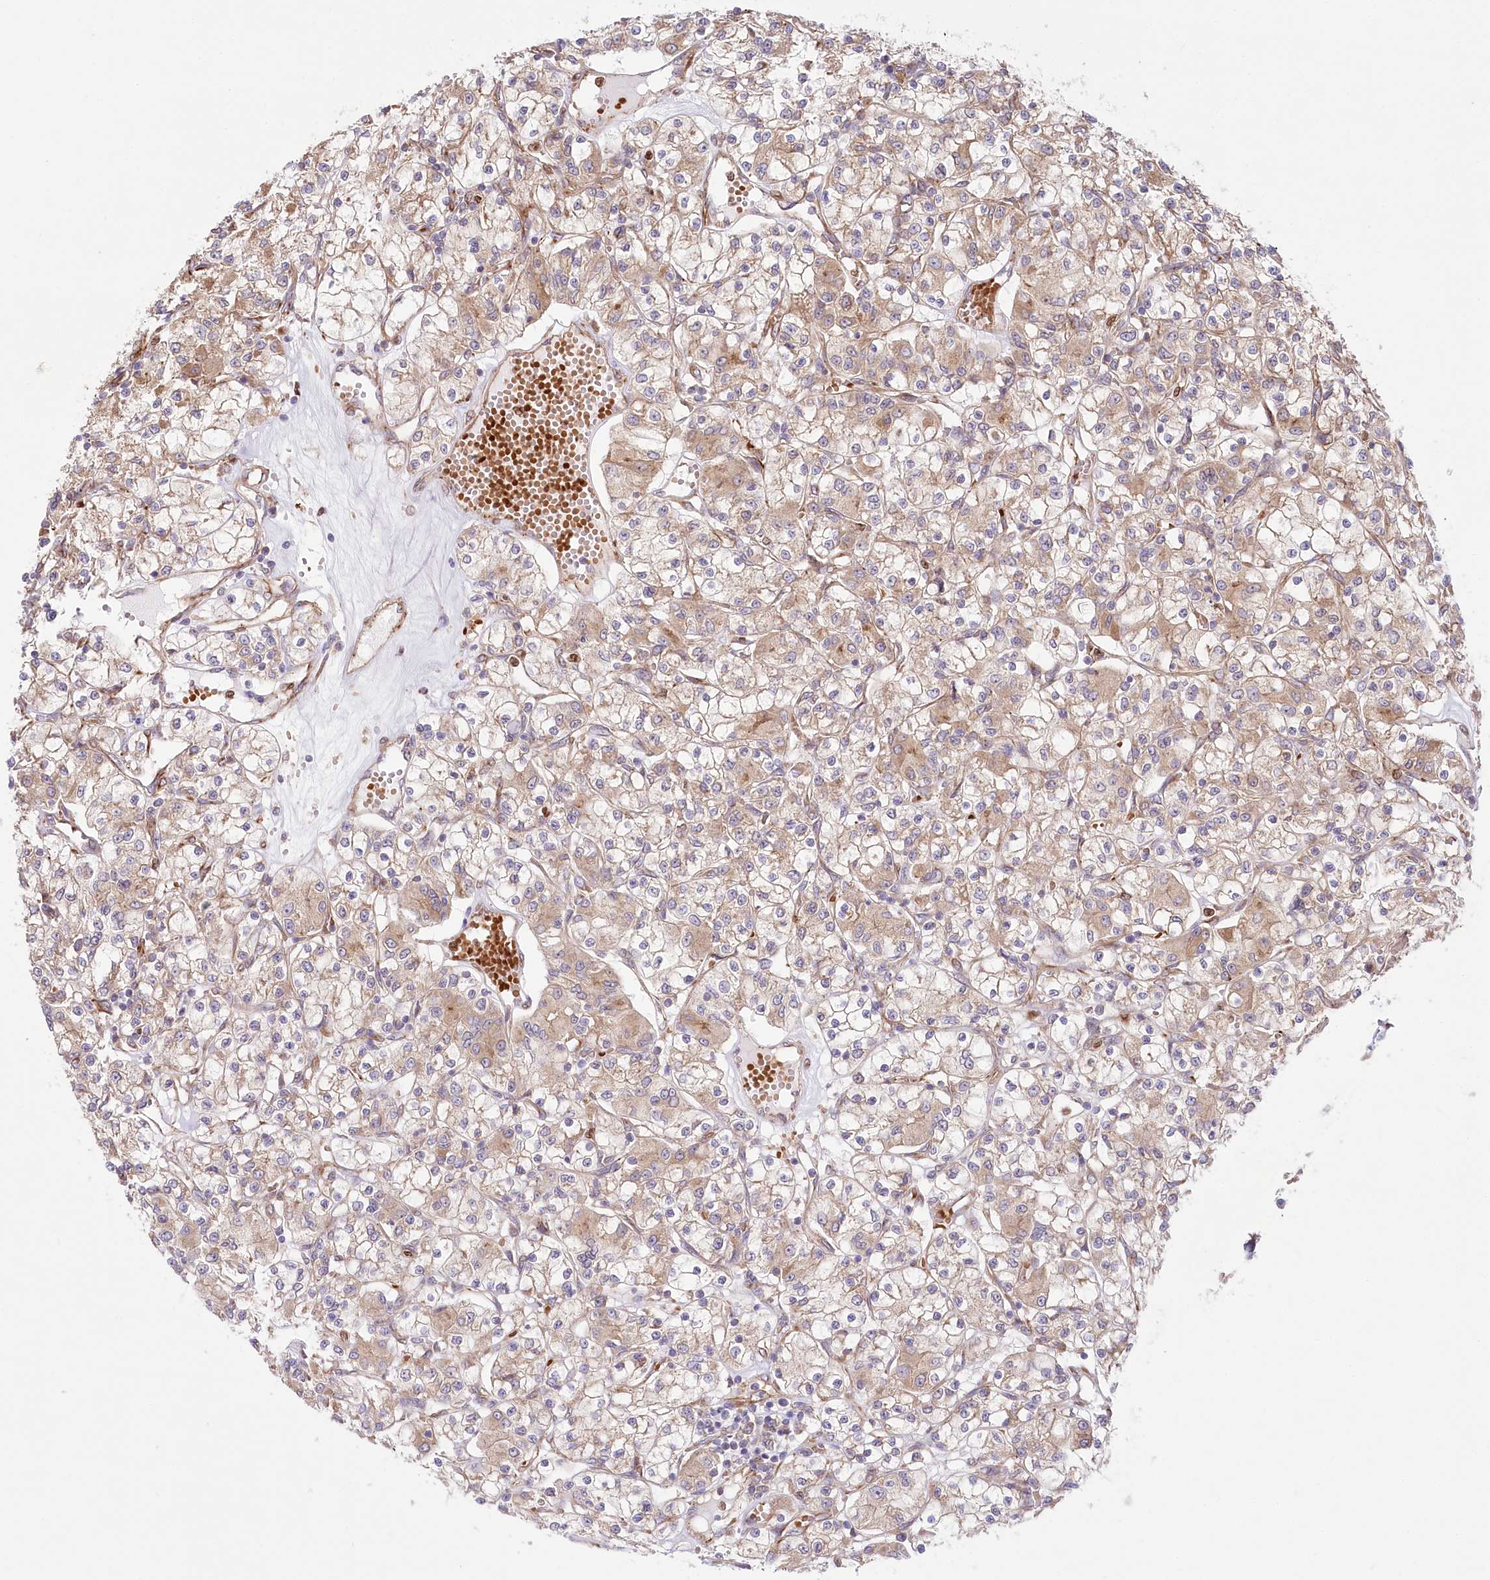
{"staining": {"intensity": "weak", "quantity": ">75%", "location": "cytoplasmic/membranous"}, "tissue": "renal cancer", "cell_type": "Tumor cells", "image_type": "cancer", "snomed": [{"axis": "morphology", "description": "Adenocarcinoma, NOS"}, {"axis": "topography", "description": "Kidney"}], "caption": "Weak cytoplasmic/membranous protein positivity is present in approximately >75% of tumor cells in adenocarcinoma (renal). (Brightfield microscopy of DAB IHC at high magnification).", "gene": "COMMD3", "patient": {"sex": "female", "age": 59}}